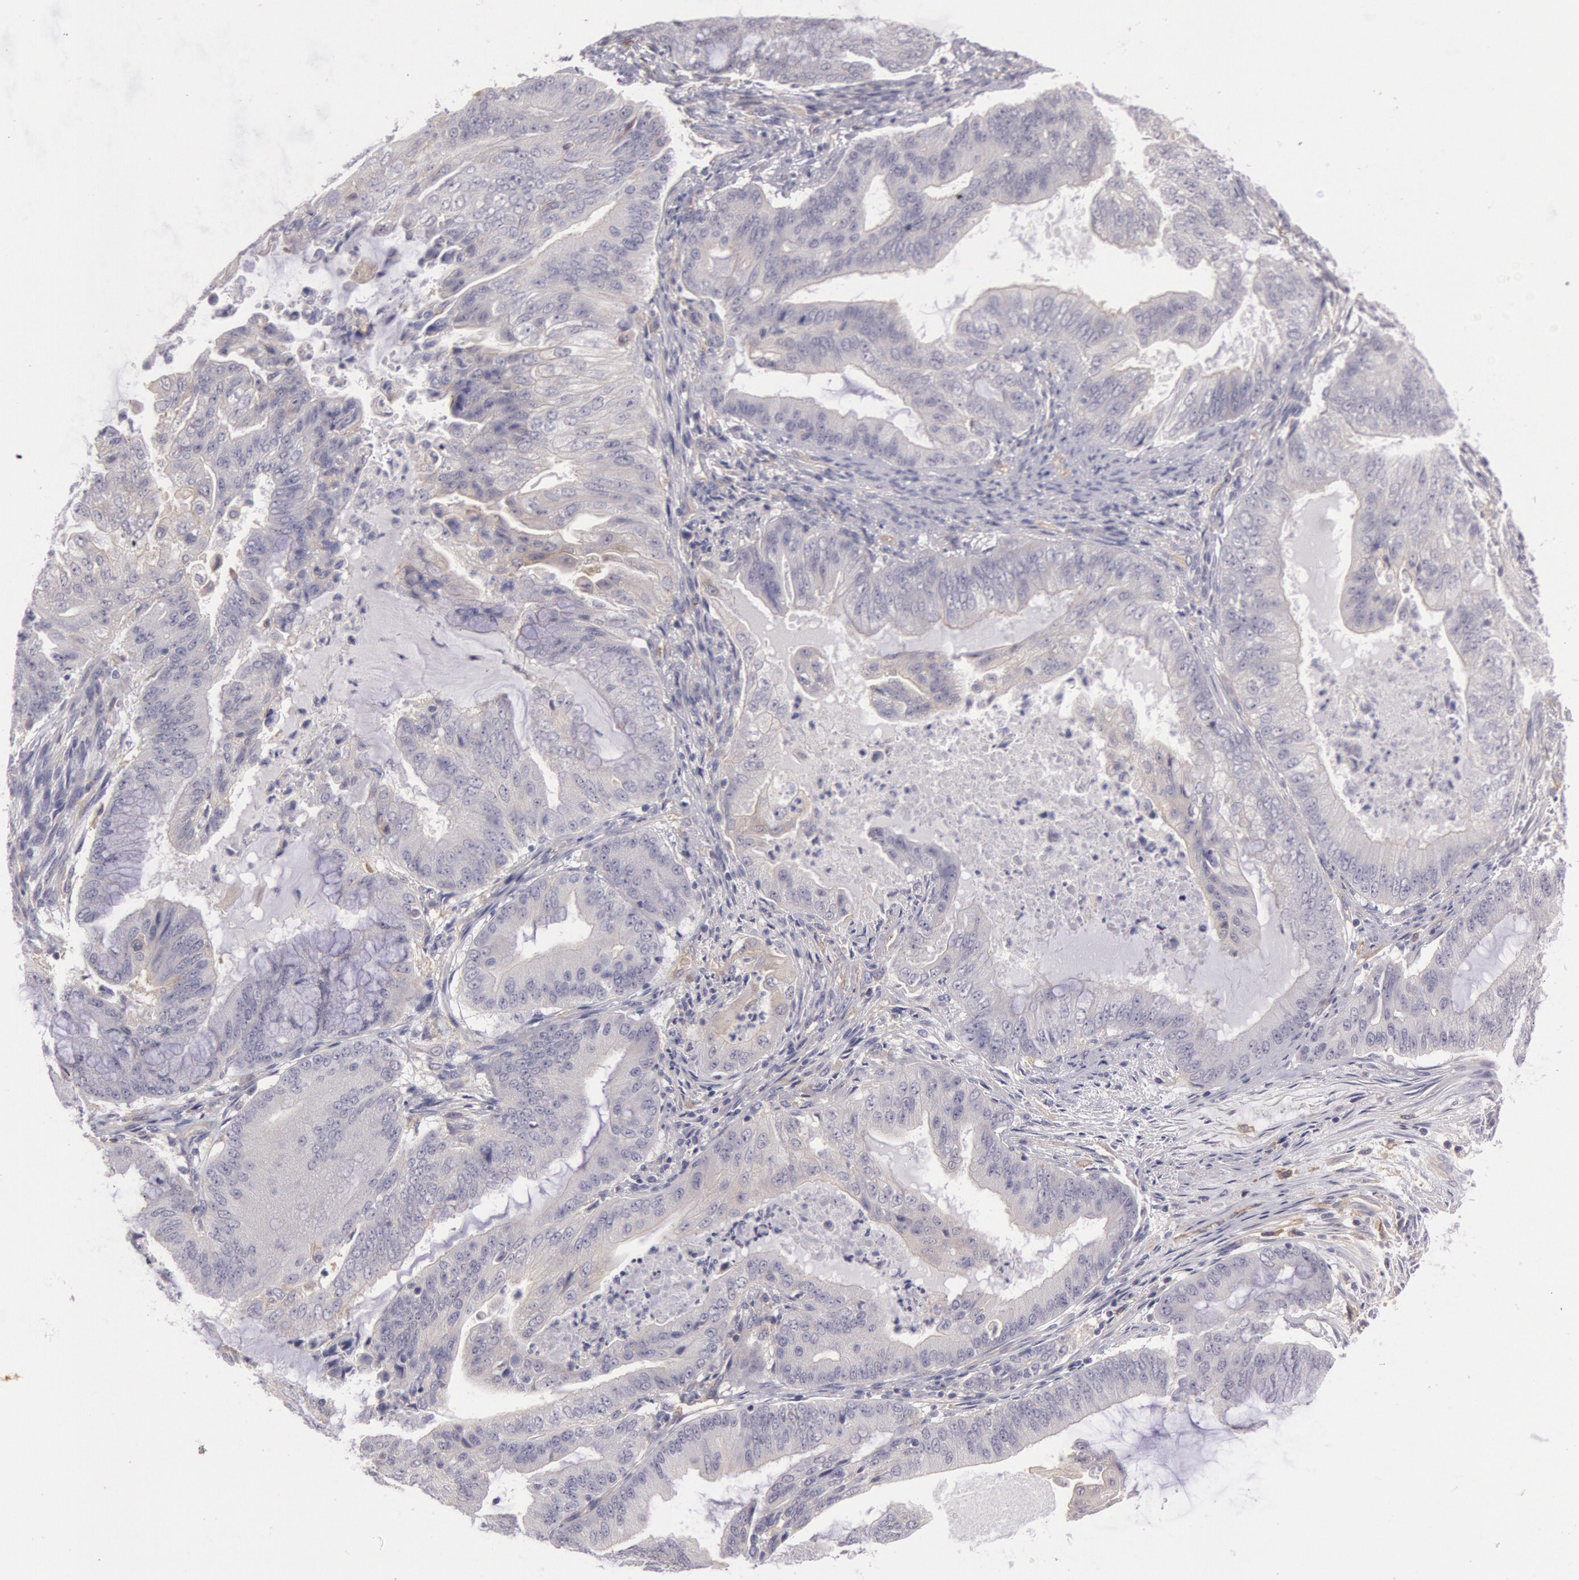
{"staining": {"intensity": "negative", "quantity": "none", "location": "none"}, "tissue": "endometrial cancer", "cell_type": "Tumor cells", "image_type": "cancer", "snomed": [{"axis": "morphology", "description": "Adenocarcinoma, NOS"}, {"axis": "topography", "description": "Endometrium"}], "caption": "Immunohistochemical staining of endometrial adenocarcinoma exhibits no significant positivity in tumor cells. (DAB immunohistochemistry (IHC) with hematoxylin counter stain).", "gene": "MYO5A", "patient": {"sex": "female", "age": 63}}